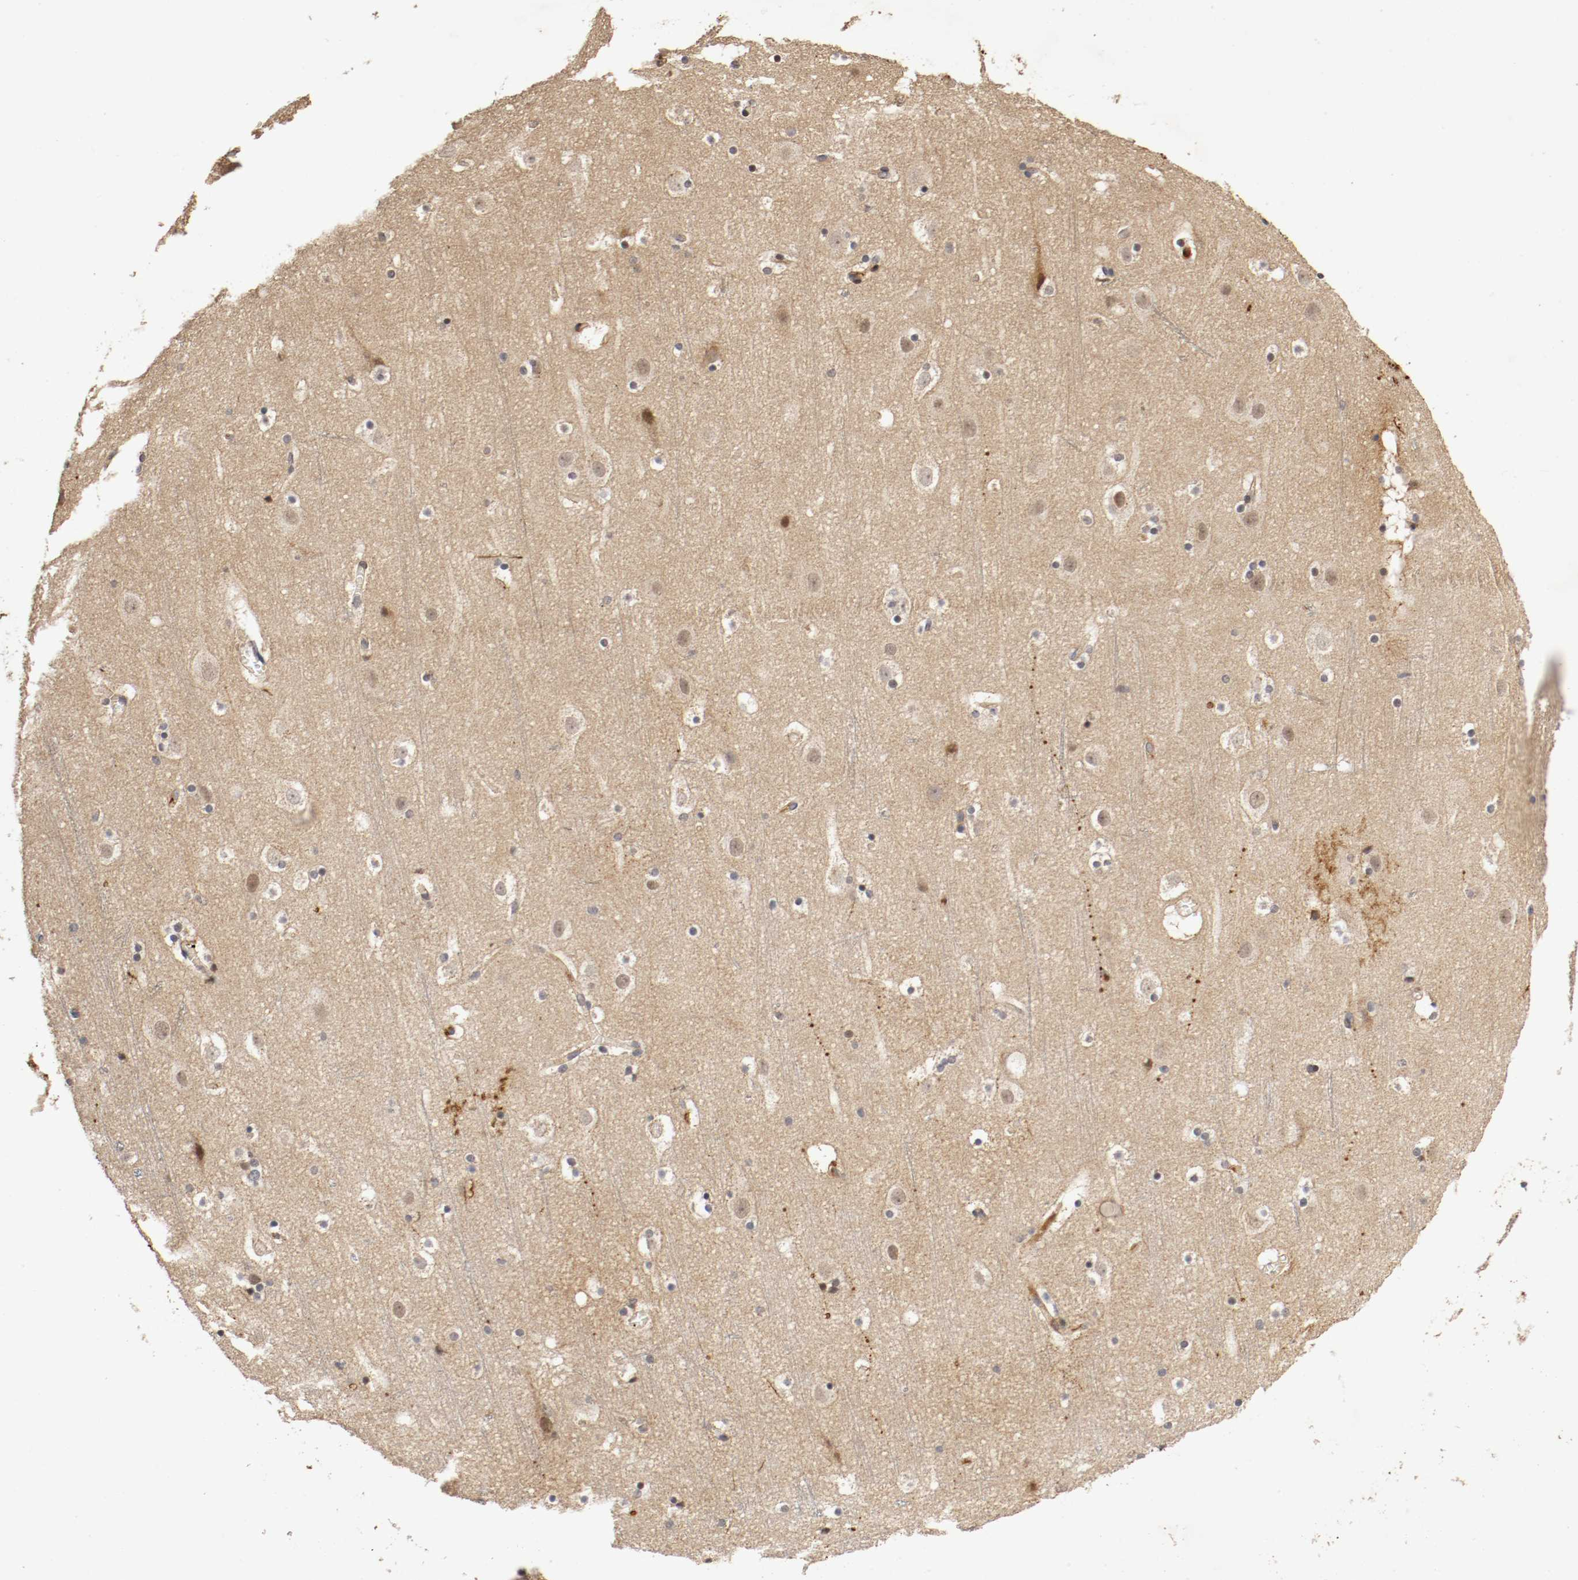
{"staining": {"intensity": "moderate", "quantity": ">75%", "location": "cytoplasmic/membranous"}, "tissue": "cerebral cortex", "cell_type": "Endothelial cells", "image_type": "normal", "snomed": [{"axis": "morphology", "description": "Normal tissue, NOS"}, {"axis": "topography", "description": "Cerebral cortex"}], "caption": "Immunohistochemical staining of unremarkable cerebral cortex reveals >75% levels of moderate cytoplasmic/membranous protein expression in approximately >75% of endothelial cells.", "gene": "TNFRSF1B", "patient": {"sex": "male", "age": 45}}